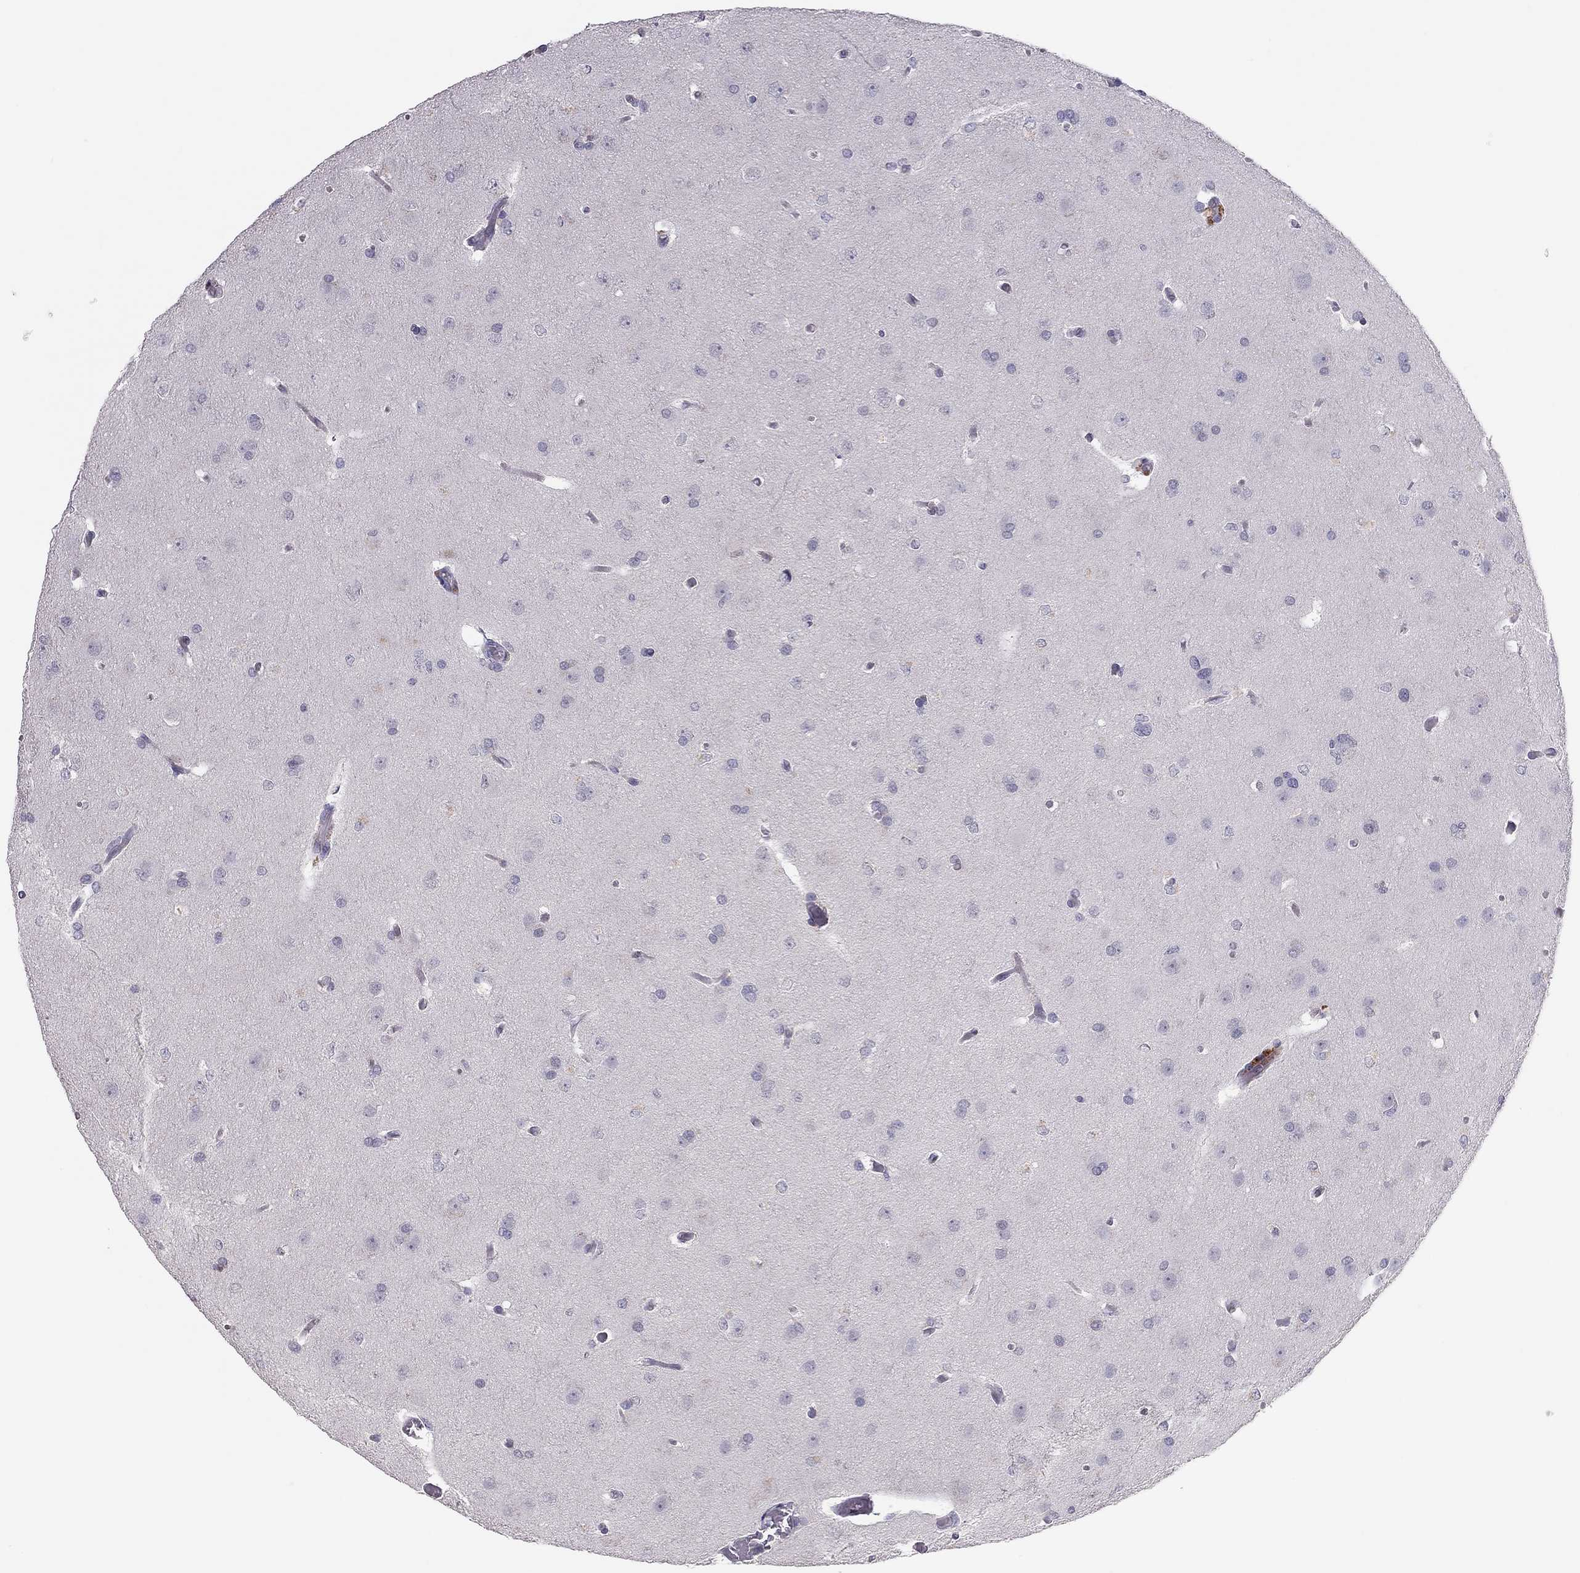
{"staining": {"intensity": "negative", "quantity": "none", "location": "none"}, "tissue": "glioma", "cell_type": "Tumor cells", "image_type": "cancer", "snomed": [{"axis": "morphology", "description": "Glioma, malignant, Low grade"}, {"axis": "topography", "description": "Brain"}], "caption": "DAB immunohistochemical staining of human low-grade glioma (malignant) displays no significant expression in tumor cells. (DAB (3,3'-diaminobenzidine) IHC visualized using brightfield microscopy, high magnification).", "gene": "ADORA2A", "patient": {"sex": "female", "age": 32}}